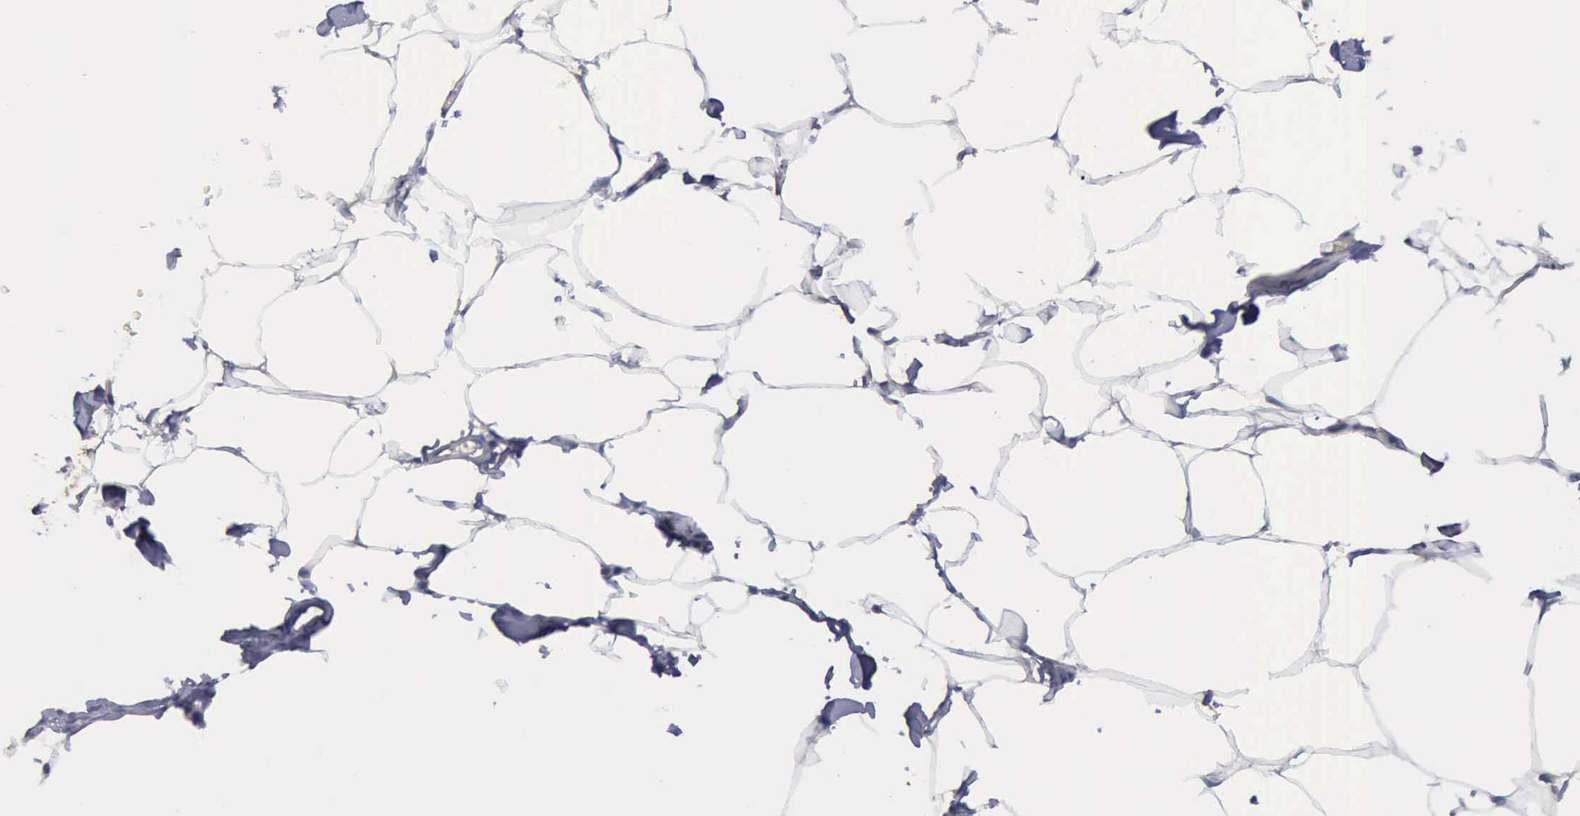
{"staining": {"intensity": "negative", "quantity": "none", "location": "none"}, "tissue": "adipose tissue", "cell_type": "Adipocytes", "image_type": "normal", "snomed": [{"axis": "morphology", "description": "Normal tissue, NOS"}, {"axis": "topography", "description": "Vascular tissue"}], "caption": "Immunohistochemistry micrograph of benign adipose tissue: adipose tissue stained with DAB displays no significant protein staining in adipocytes. The staining is performed using DAB (3,3'-diaminobenzidine) brown chromogen with nuclei counter-stained in using hematoxylin.", "gene": "PHKA1", "patient": {"sex": "male", "age": 41}}